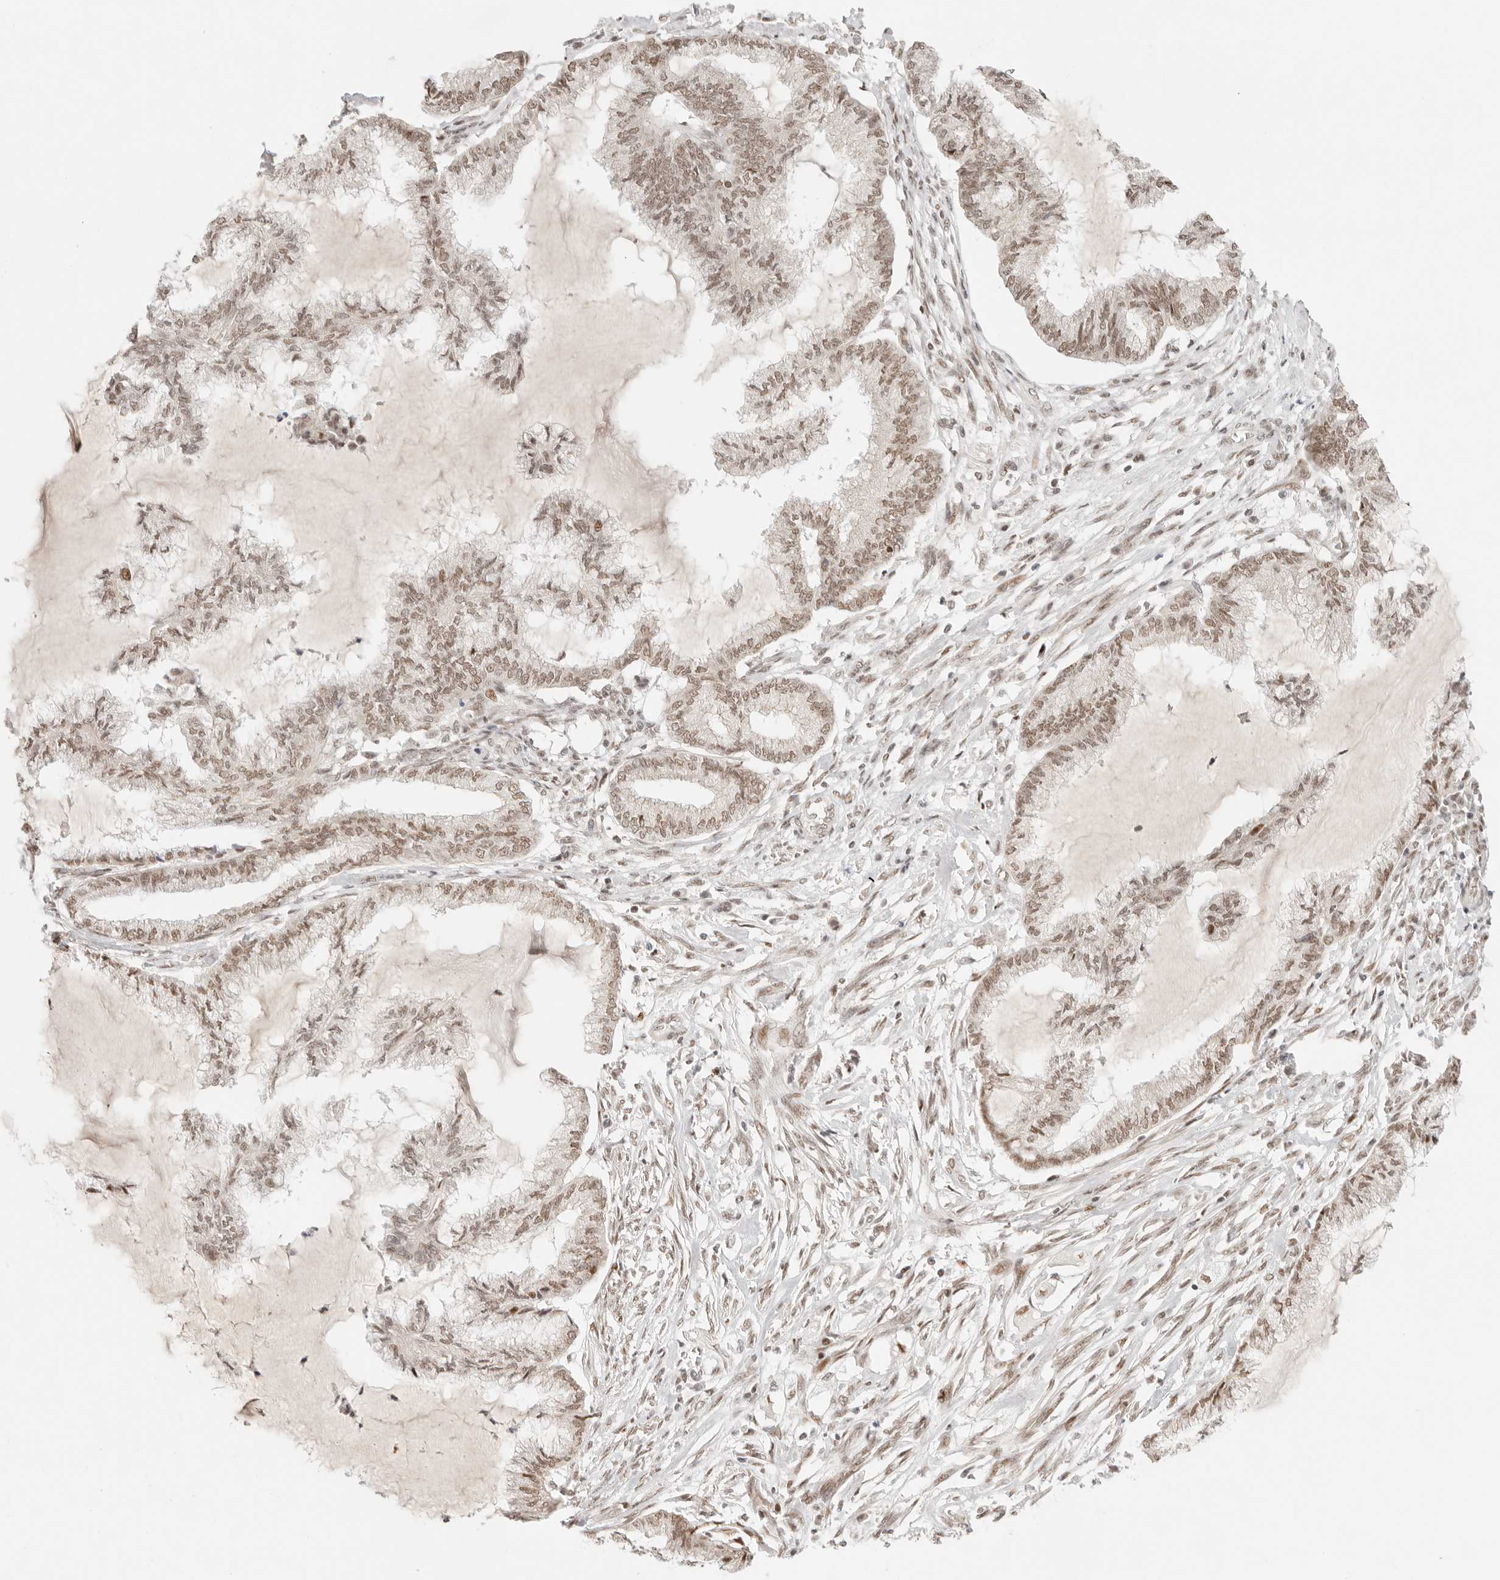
{"staining": {"intensity": "moderate", "quantity": ">75%", "location": "nuclear"}, "tissue": "endometrial cancer", "cell_type": "Tumor cells", "image_type": "cancer", "snomed": [{"axis": "morphology", "description": "Adenocarcinoma, NOS"}, {"axis": "topography", "description": "Endometrium"}], "caption": "Endometrial cancer was stained to show a protein in brown. There is medium levels of moderate nuclear positivity in approximately >75% of tumor cells.", "gene": "HOXC5", "patient": {"sex": "female", "age": 86}}